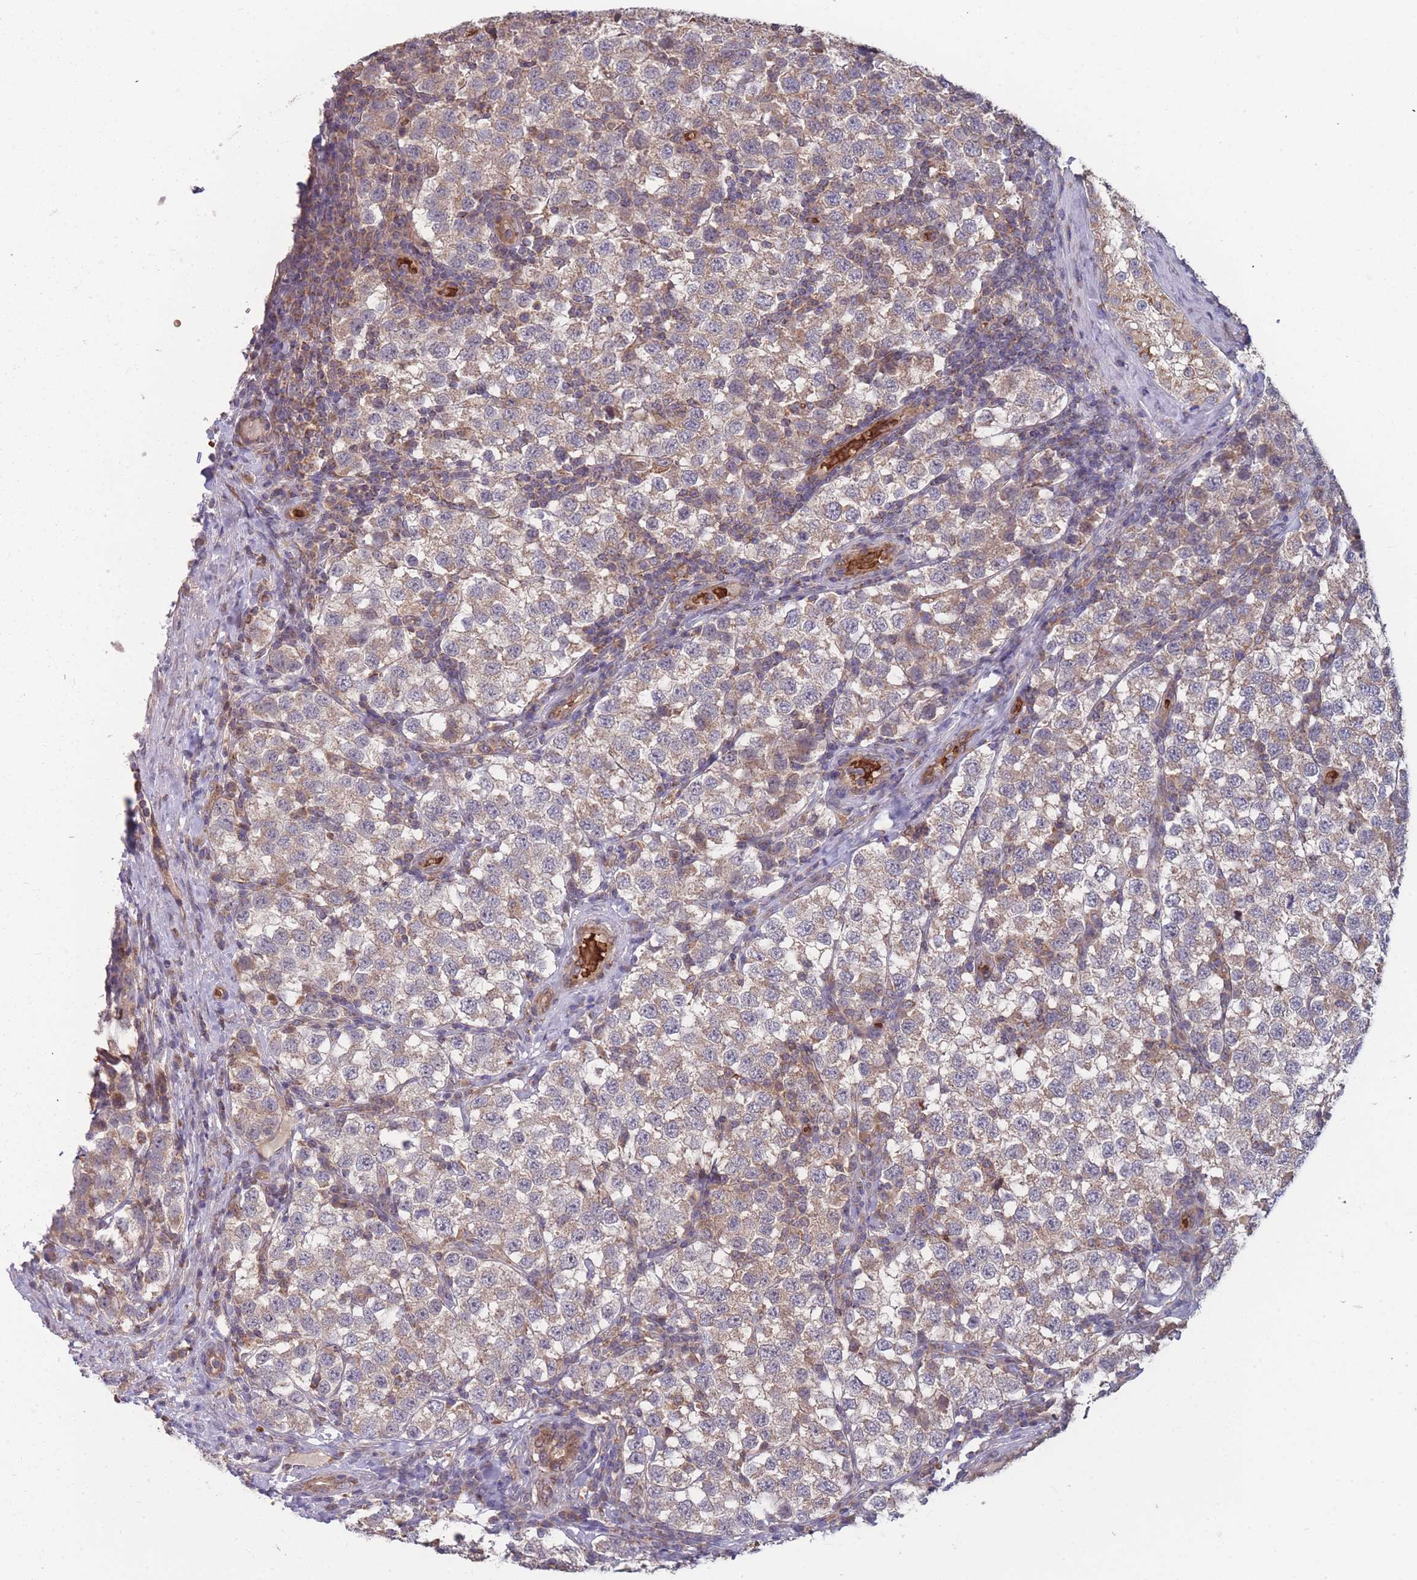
{"staining": {"intensity": "weak", "quantity": "25%-75%", "location": "cytoplasmic/membranous"}, "tissue": "testis cancer", "cell_type": "Tumor cells", "image_type": "cancer", "snomed": [{"axis": "morphology", "description": "Seminoma, NOS"}, {"axis": "topography", "description": "Testis"}], "caption": "Immunohistochemistry (IHC) photomicrograph of seminoma (testis) stained for a protein (brown), which shows low levels of weak cytoplasmic/membranous positivity in about 25%-75% of tumor cells.", "gene": "SLC35B4", "patient": {"sex": "male", "age": 34}}